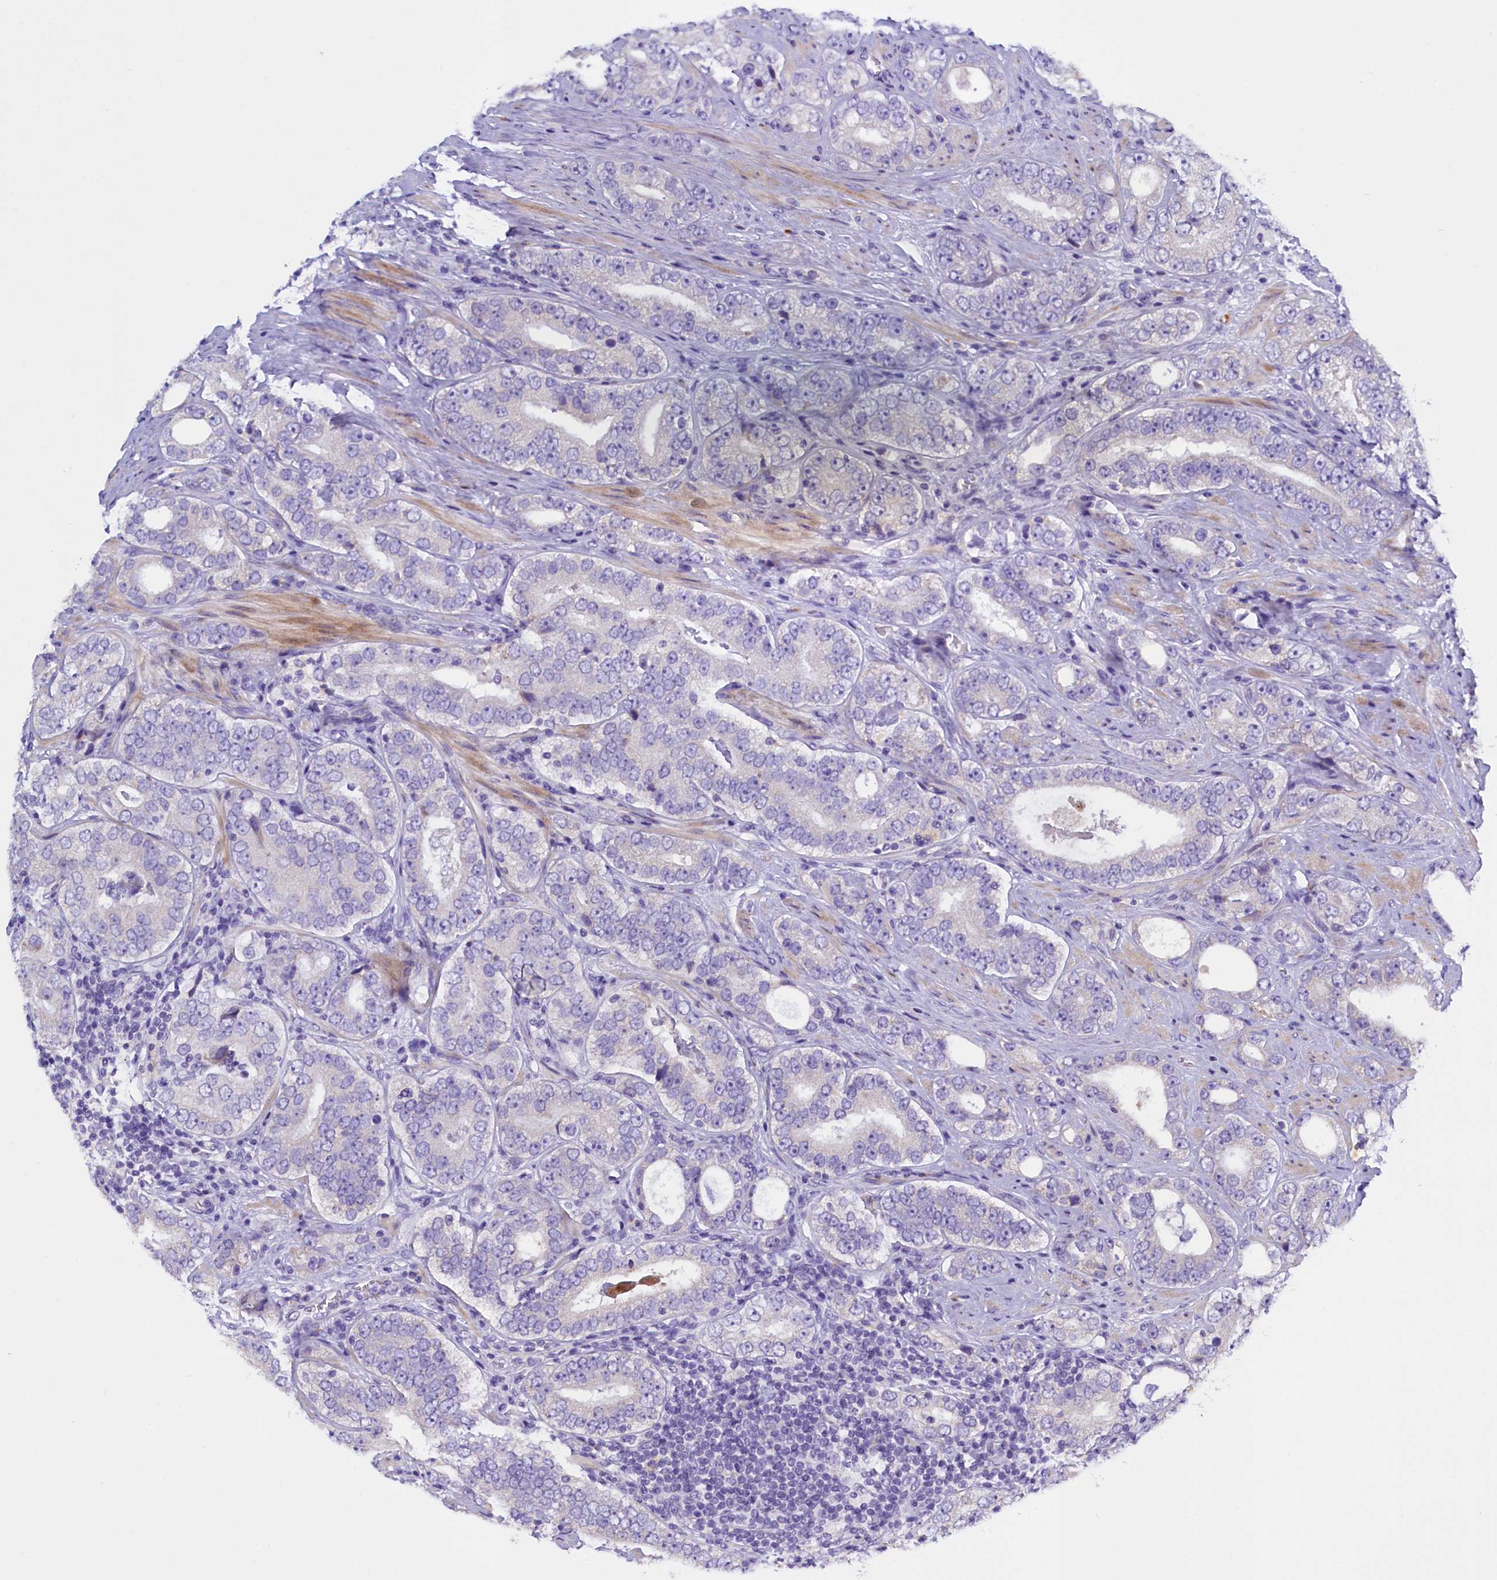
{"staining": {"intensity": "negative", "quantity": "none", "location": "none"}, "tissue": "prostate cancer", "cell_type": "Tumor cells", "image_type": "cancer", "snomed": [{"axis": "morphology", "description": "Adenocarcinoma, High grade"}, {"axis": "topography", "description": "Prostate"}], "caption": "Tumor cells show no significant protein staining in prostate cancer (adenocarcinoma (high-grade)).", "gene": "RTTN", "patient": {"sex": "male", "age": 56}}